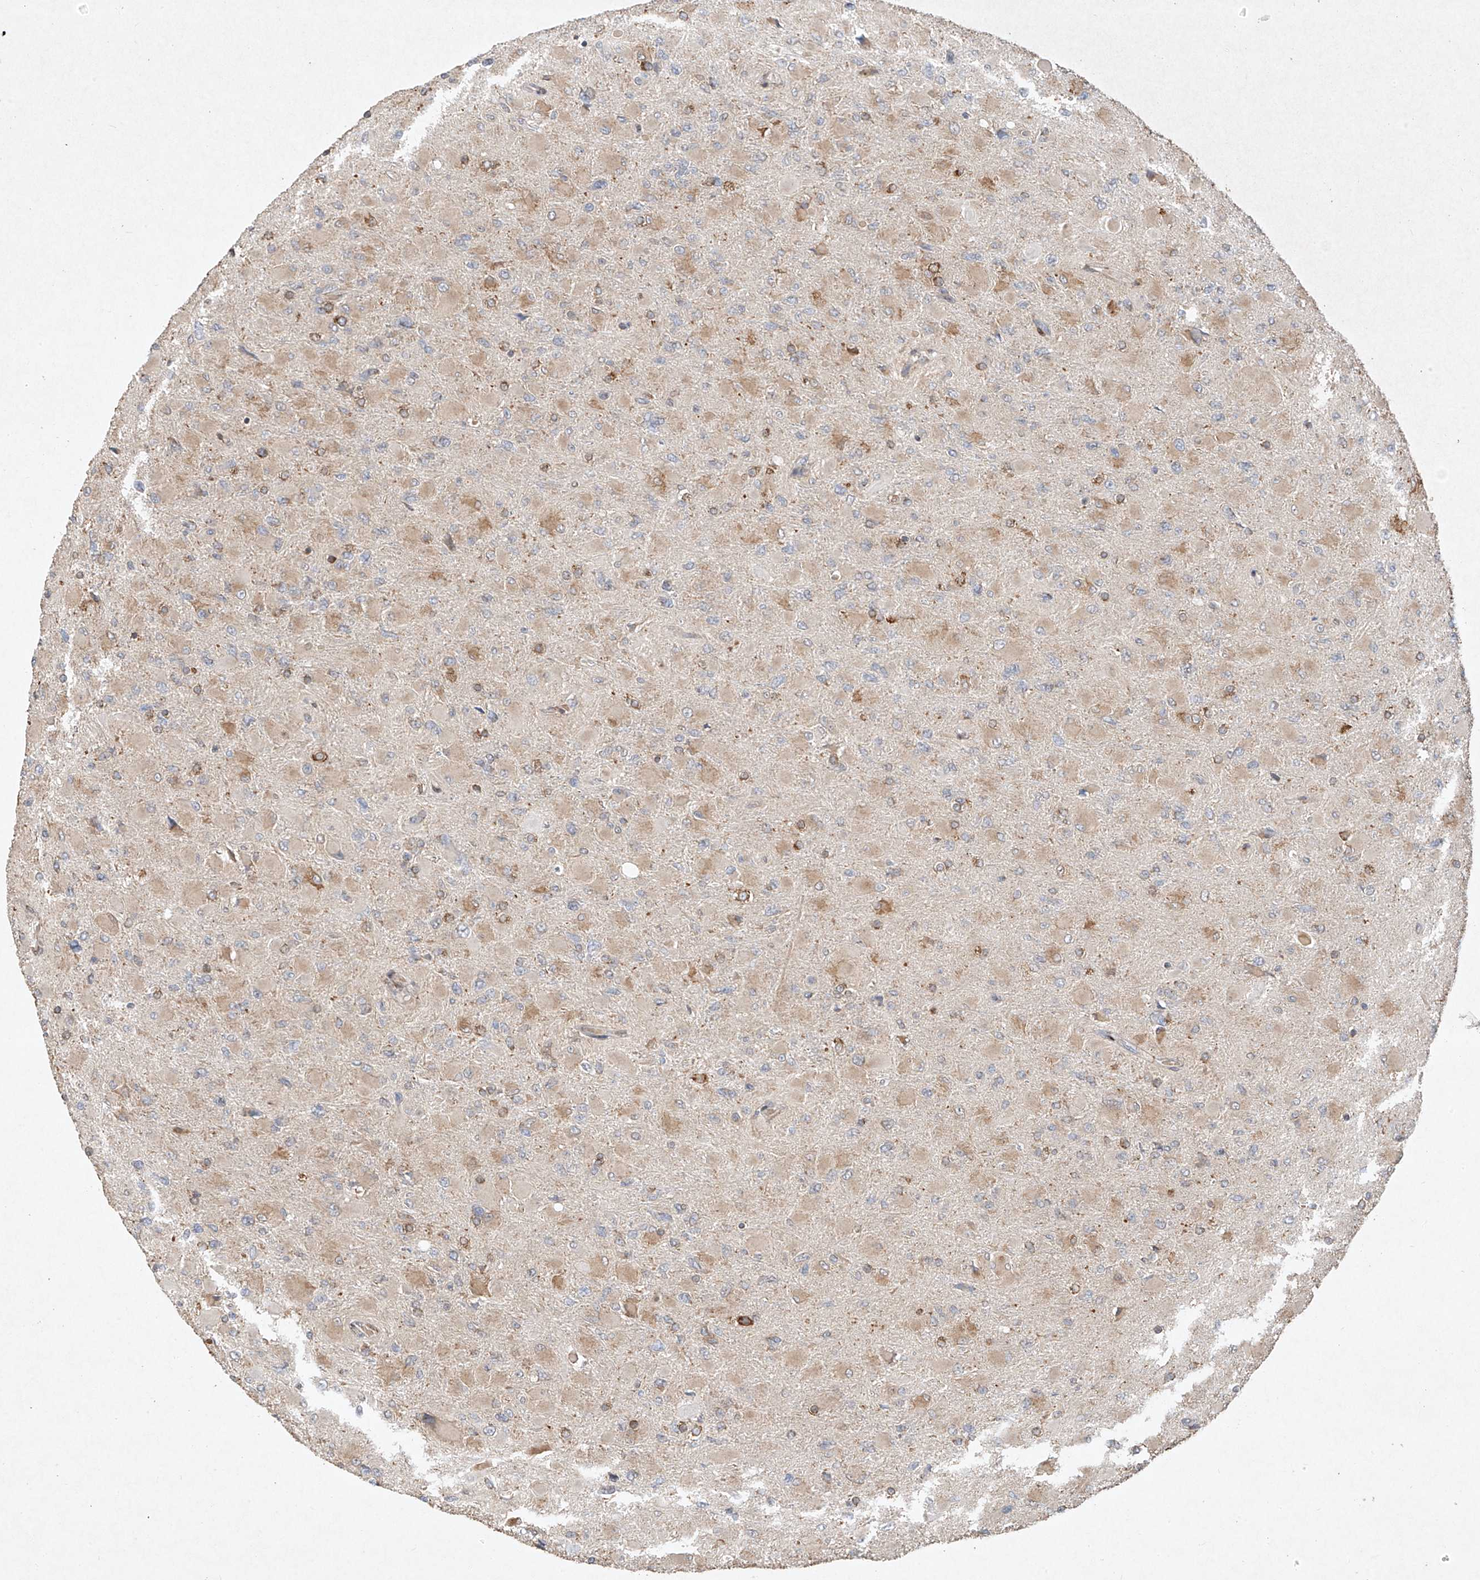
{"staining": {"intensity": "moderate", "quantity": "25%-75%", "location": "cytoplasmic/membranous"}, "tissue": "glioma", "cell_type": "Tumor cells", "image_type": "cancer", "snomed": [{"axis": "morphology", "description": "Glioma, malignant, High grade"}, {"axis": "topography", "description": "Cerebral cortex"}], "caption": "High-power microscopy captured an immunohistochemistry (IHC) micrograph of glioma, revealing moderate cytoplasmic/membranous staining in approximately 25%-75% of tumor cells.", "gene": "SEMA3B", "patient": {"sex": "female", "age": 36}}